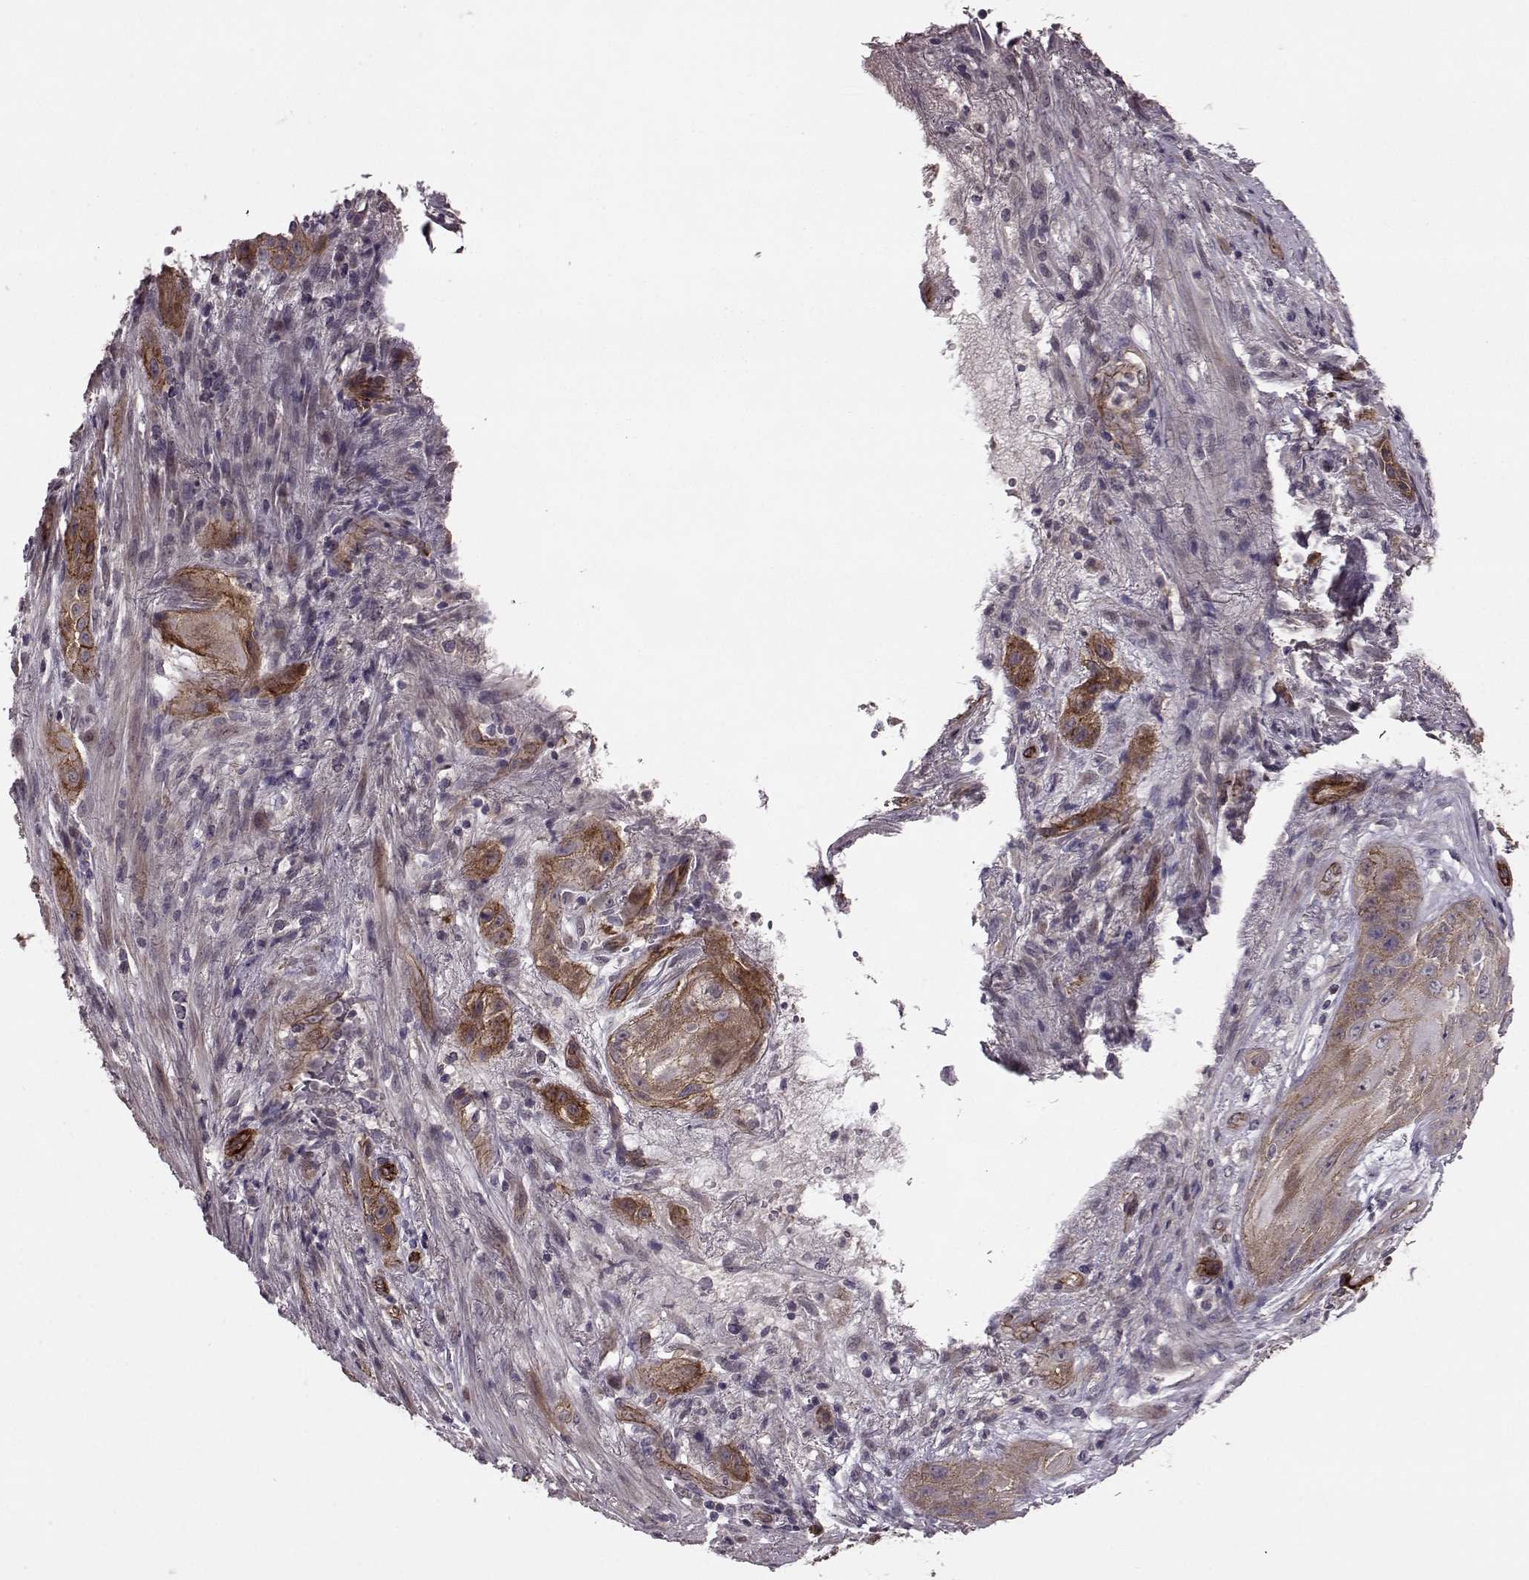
{"staining": {"intensity": "strong", "quantity": "<25%", "location": "cytoplasmic/membranous"}, "tissue": "skin cancer", "cell_type": "Tumor cells", "image_type": "cancer", "snomed": [{"axis": "morphology", "description": "Squamous cell carcinoma, NOS"}, {"axis": "topography", "description": "Skin"}], "caption": "Tumor cells show medium levels of strong cytoplasmic/membranous staining in about <25% of cells in human squamous cell carcinoma (skin).", "gene": "SYNPO", "patient": {"sex": "male", "age": 62}}